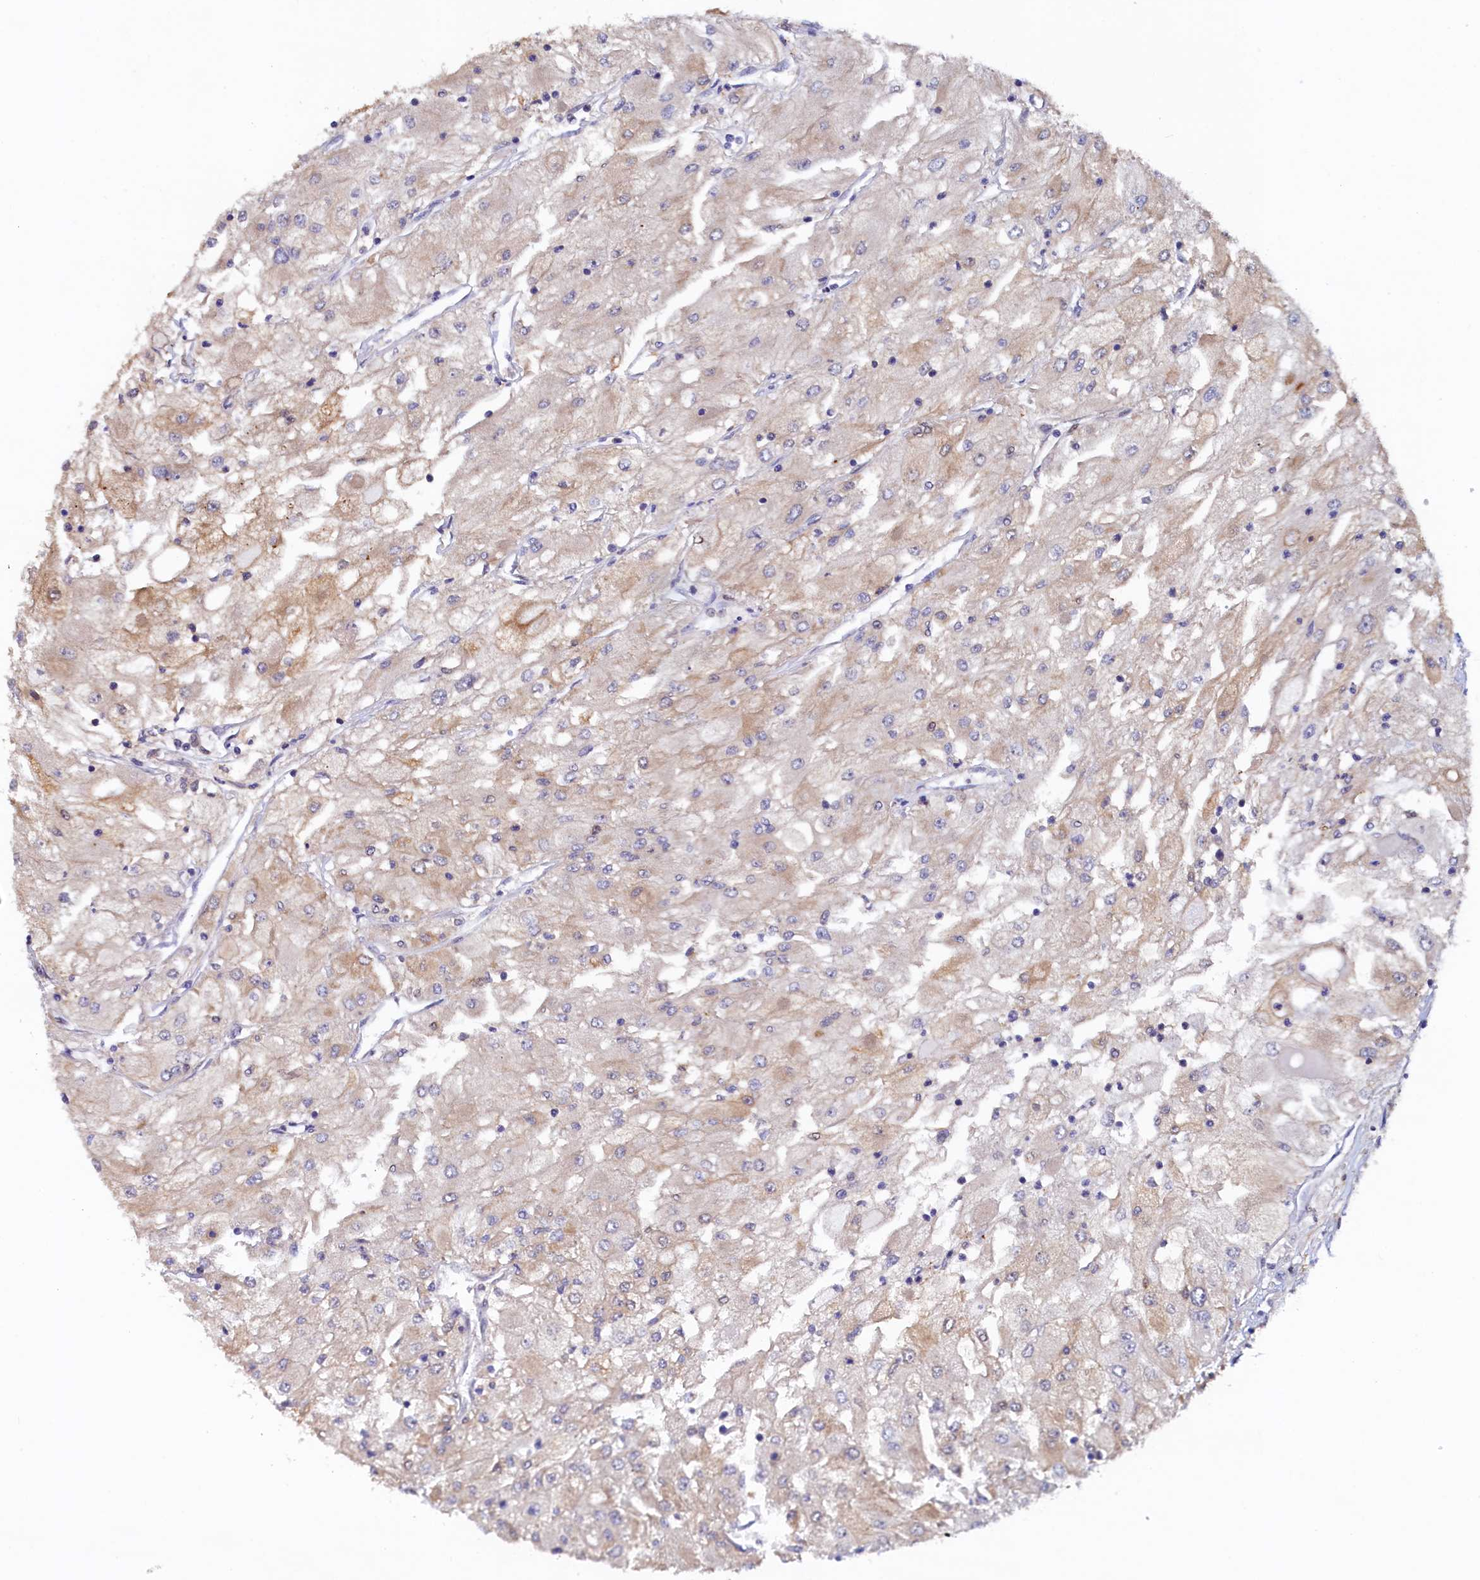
{"staining": {"intensity": "weak", "quantity": "25%-75%", "location": "cytoplasmic/membranous"}, "tissue": "renal cancer", "cell_type": "Tumor cells", "image_type": "cancer", "snomed": [{"axis": "morphology", "description": "Adenocarcinoma, NOS"}, {"axis": "topography", "description": "Kidney"}], "caption": "Adenocarcinoma (renal) stained with IHC displays weak cytoplasmic/membranous positivity in approximately 25%-75% of tumor cells. Immunohistochemistry stains the protein in brown and the nuclei are stained blue.", "gene": "AHCY", "patient": {"sex": "male", "age": 80}}